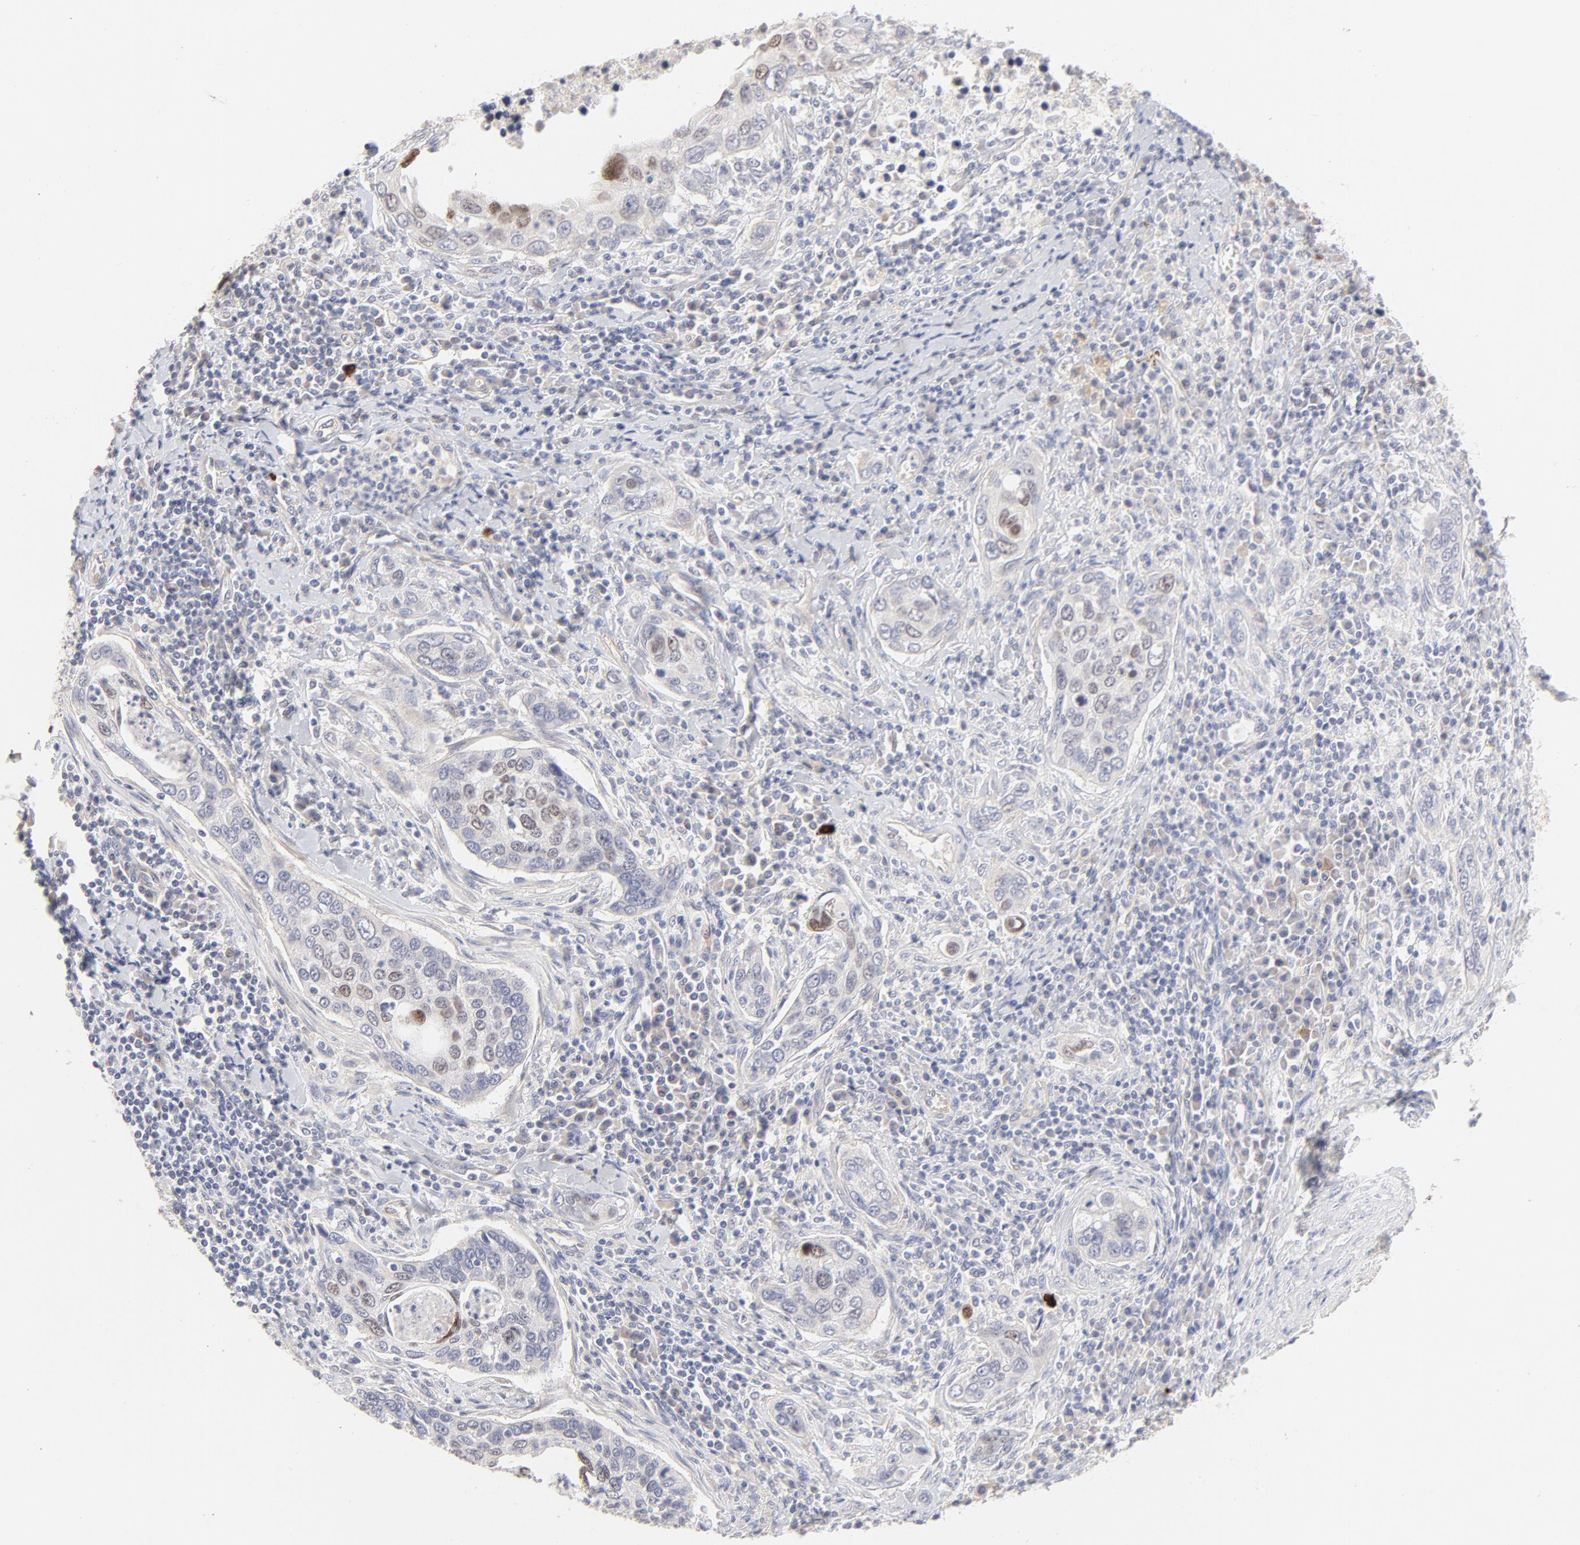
{"staining": {"intensity": "weak", "quantity": "<25%", "location": "nuclear"}, "tissue": "cervical cancer", "cell_type": "Tumor cells", "image_type": "cancer", "snomed": [{"axis": "morphology", "description": "Squamous cell carcinoma, NOS"}, {"axis": "topography", "description": "Cervix"}], "caption": "This is a photomicrograph of immunohistochemistry staining of cervical squamous cell carcinoma, which shows no staining in tumor cells.", "gene": "ELF3", "patient": {"sex": "female", "age": 53}}